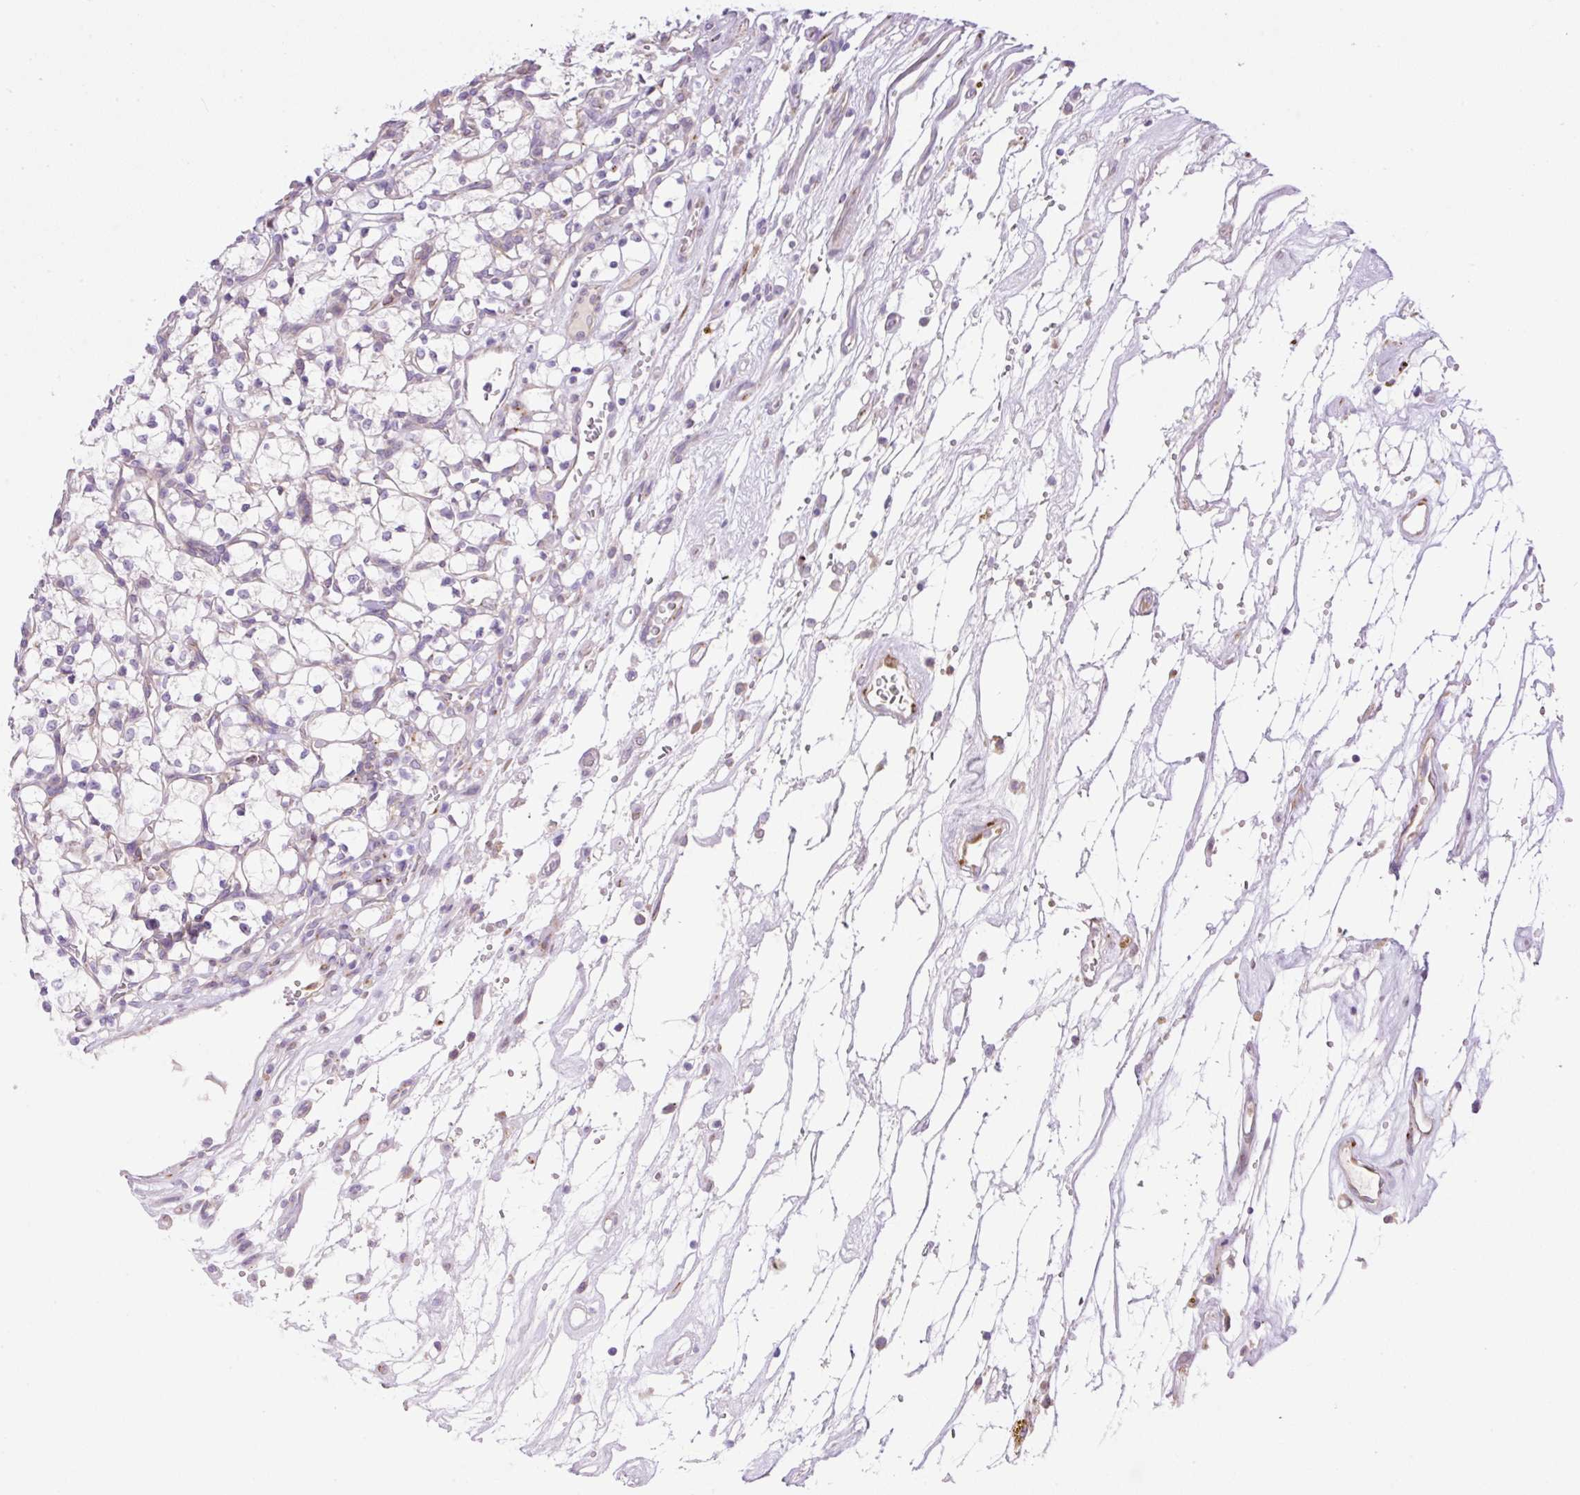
{"staining": {"intensity": "negative", "quantity": "none", "location": "none"}, "tissue": "renal cancer", "cell_type": "Tumor cells", "image_type": "cancer", "snomed": [{"axis": "morphology", "description": "Adenocarcinoma, NOS"}, {"axis": "topography", "description": "Kidney"}], "caption": "IHC photomicrograph of neoplastic tissue: adenocarcinoma (renal) stained with DAB exhibits no significant protein expression in tumor cells. (Brightfield microscopy of DAB (3,3'-diaminobenzidine) immunohistochemistry at high magnification).", "gene": "POFUT1", "patient": {"sex": "female", "age": 69}}